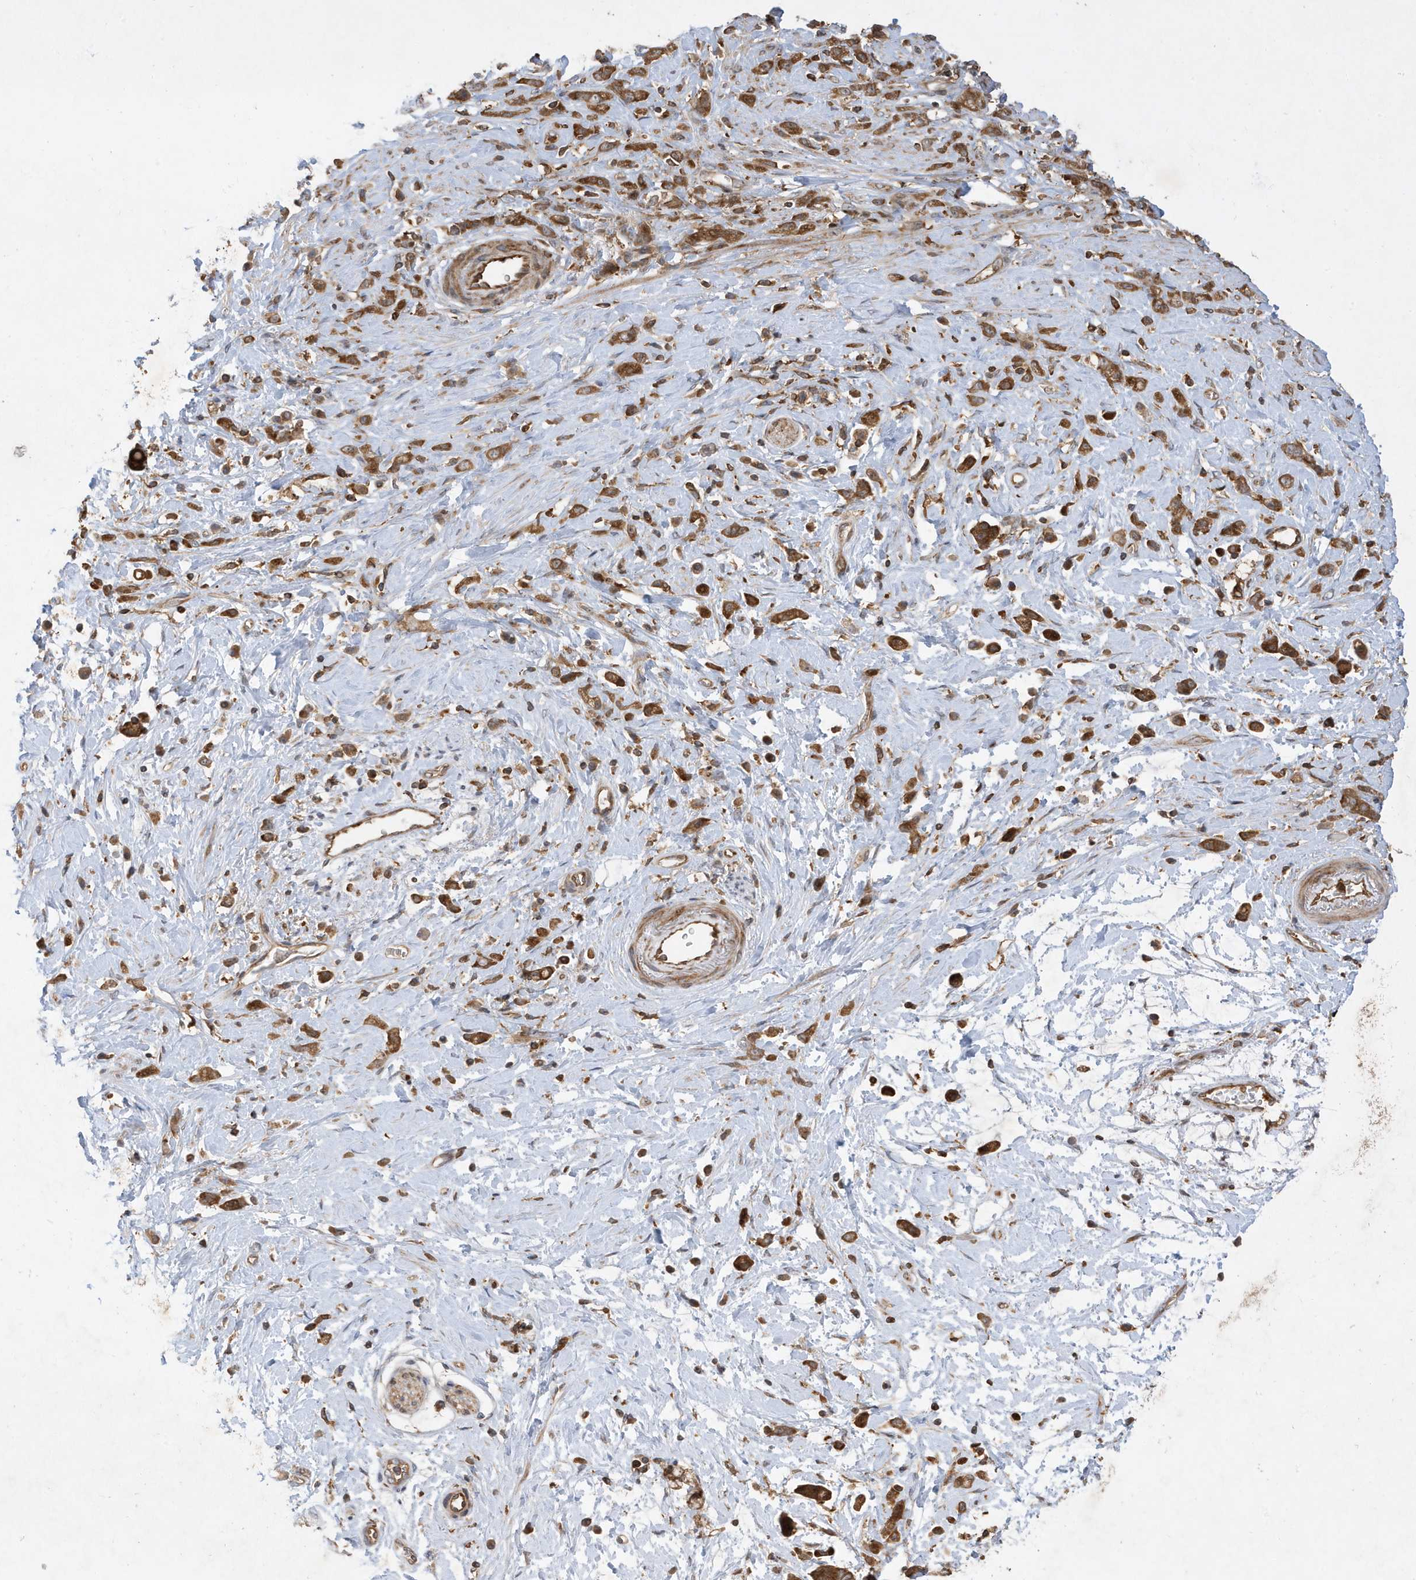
{"staining": {"intensity": "strong", "quantity": ">75%", "location": "cytoplasmic/membranous"}, "tissue": "stomach cancer", "cell_type": "Tumor cells", "image_type": "cancer", "snomed": [{"axis": "morphology", "description": "Adenocarcinoma, NOS"}, {"axis": "topography", "description": "Stomach"}], "caption": "Stomach cancer (adenocarcinoma) stained with DAB (3,3'-diaminobenzidine) IHC exhibits high levels of strong cytoplasmic/membranous staining in about >75% of tumor cells. Ihc stains the protein in brown and the nuclei are stained blue.", "gene": "LAPTM4A", "patient": {"sex": "female", "age": 60}}